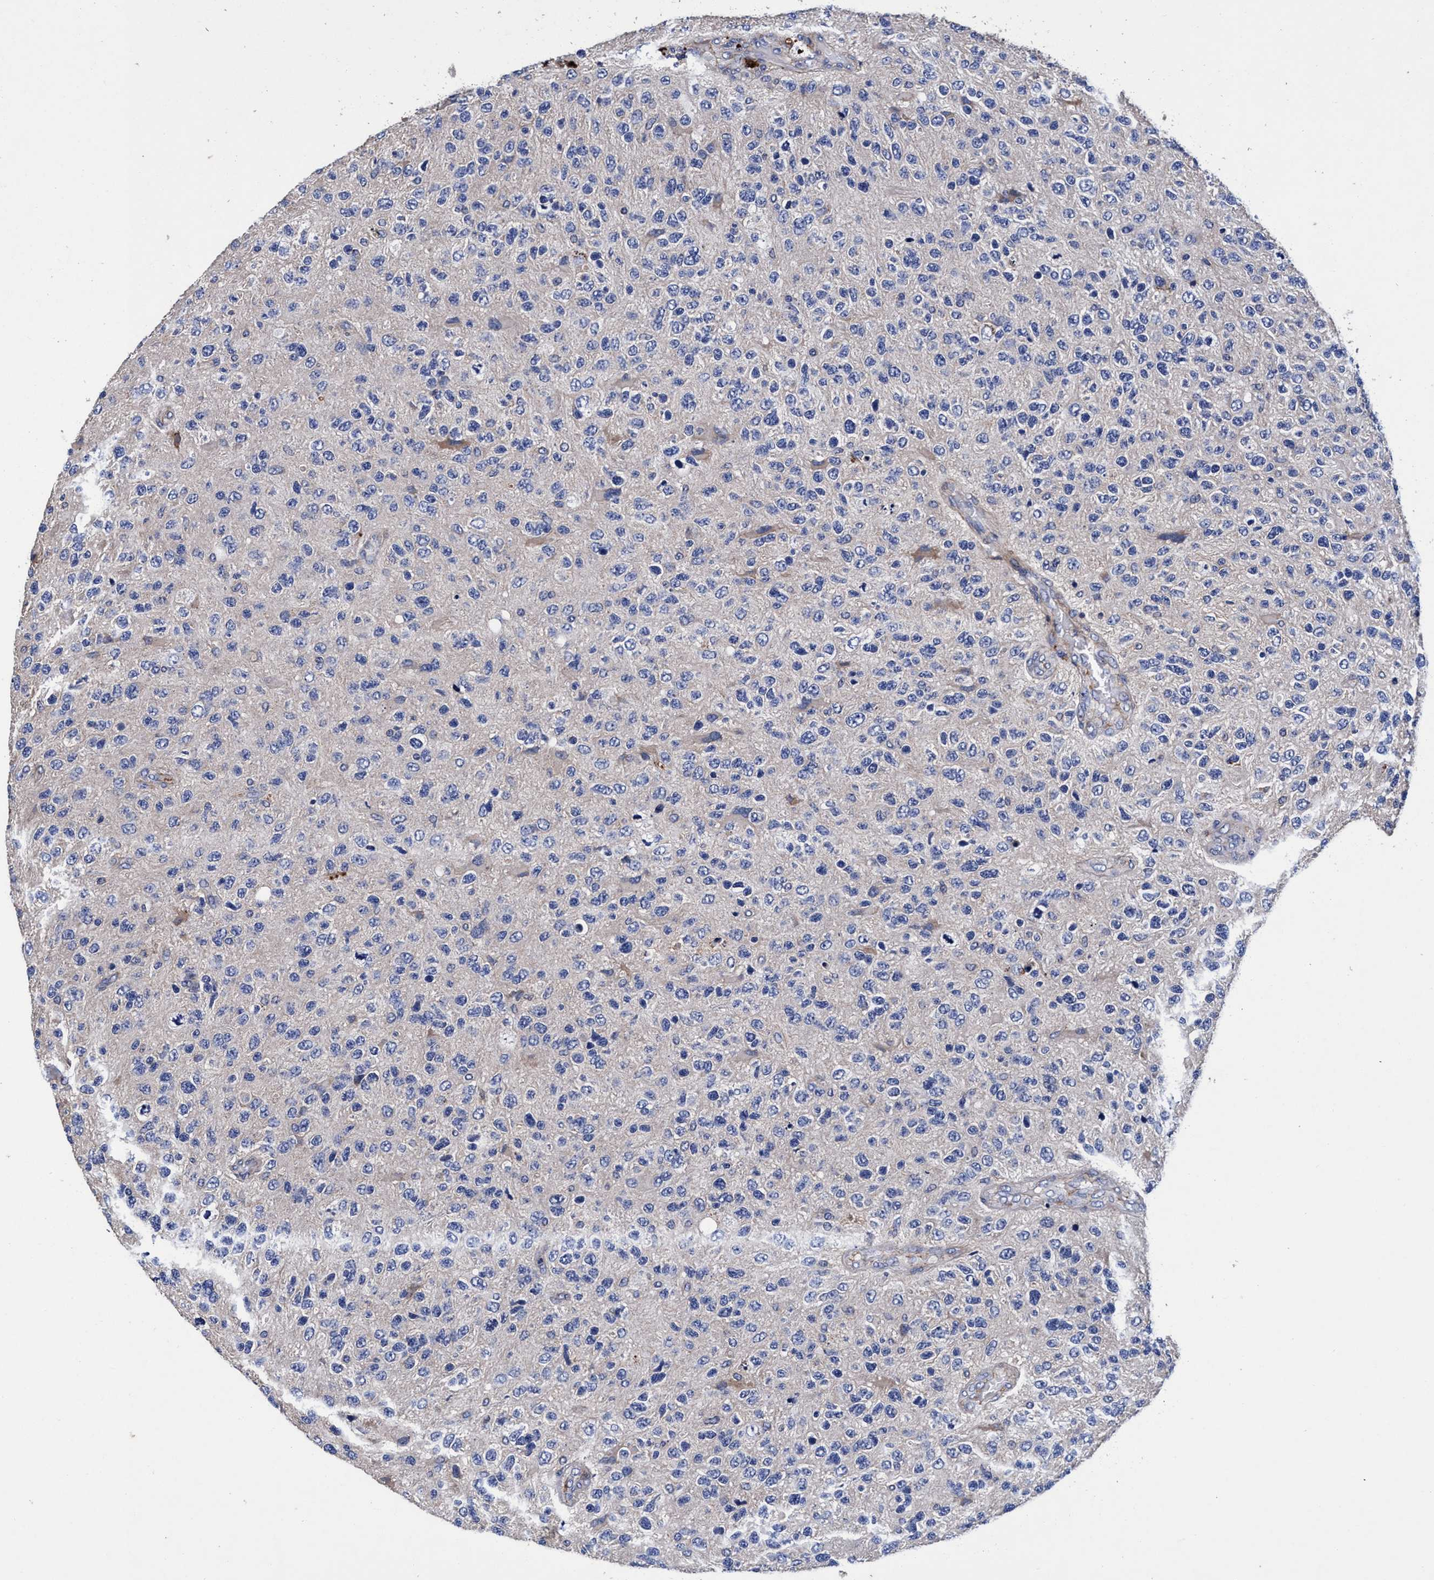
{"staining": {"intensity": "negative", "quantity": "none", "location": "none"}, "tissue": "glioma", "cell_type": "Tumor cells", "image_type": "cancer", "snomed": [{"axis": "morphology", "description": "Glioma, malignant, High grade"}, {"axis": "topography", "description": "Brain"}], "caption": "Immunohistochemistry (IHC) image of human glioma stained for a protein (brown), which demonstrates no staining in tumor cells.", "gene": "RNF208", "patient": {"sex": "female", "age": 58}}